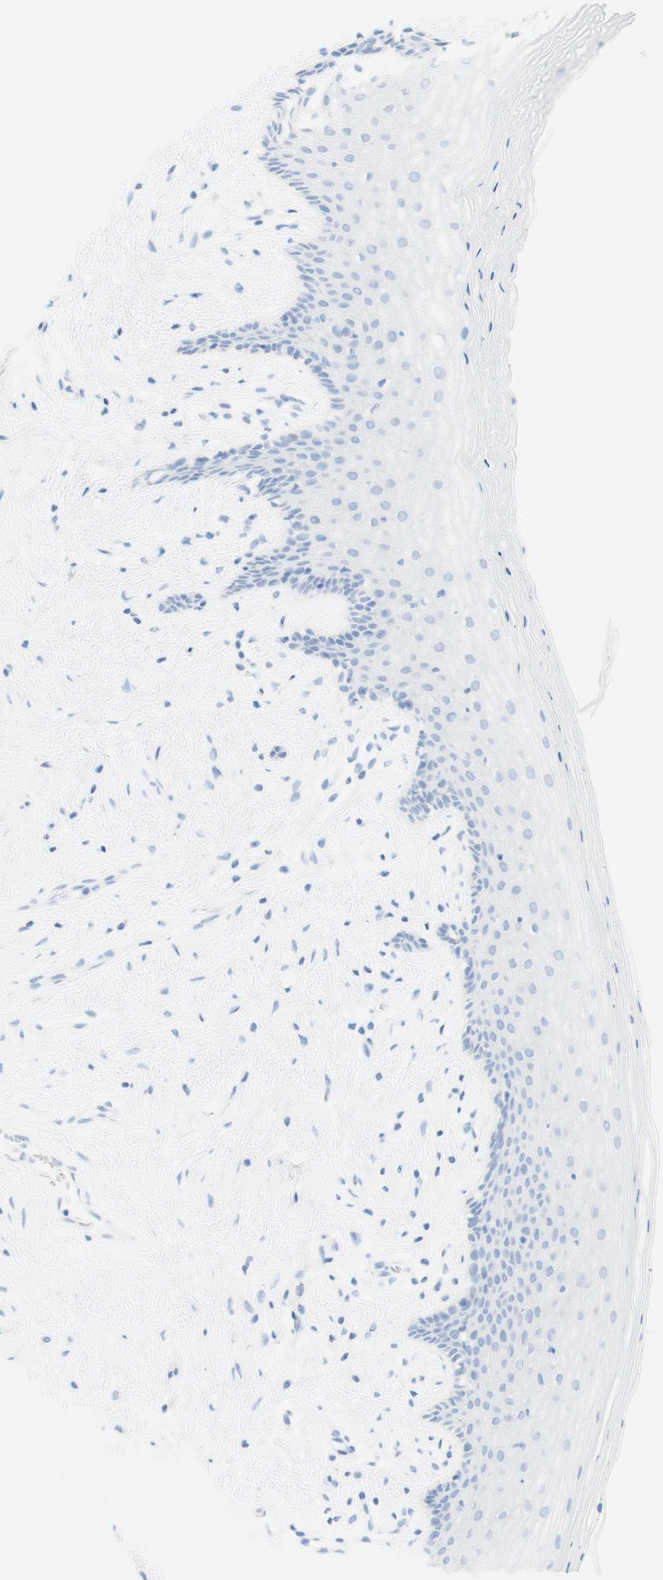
{"staining": {"intensity": "negative", "quantity": "none", "location": "none"}, "tissue": "vagina", "cell_type": "Squamous epithelial cells", "image_type": "normal", "snomed": [{"axis": "morphology", "description": "Normal tissue, NOS"}, {"axis": "topography", "description": "Vagina"}], "caption": "Micrograph shows no protein expression in squamous epithelial cells of normal vagina. (Stains: DAB IHC with hematoxylin counter stain, Microscopy: brightfield microscopy at high magnification).", "gene": "TPO", "patient": {"sex": "female", "age": 44}}